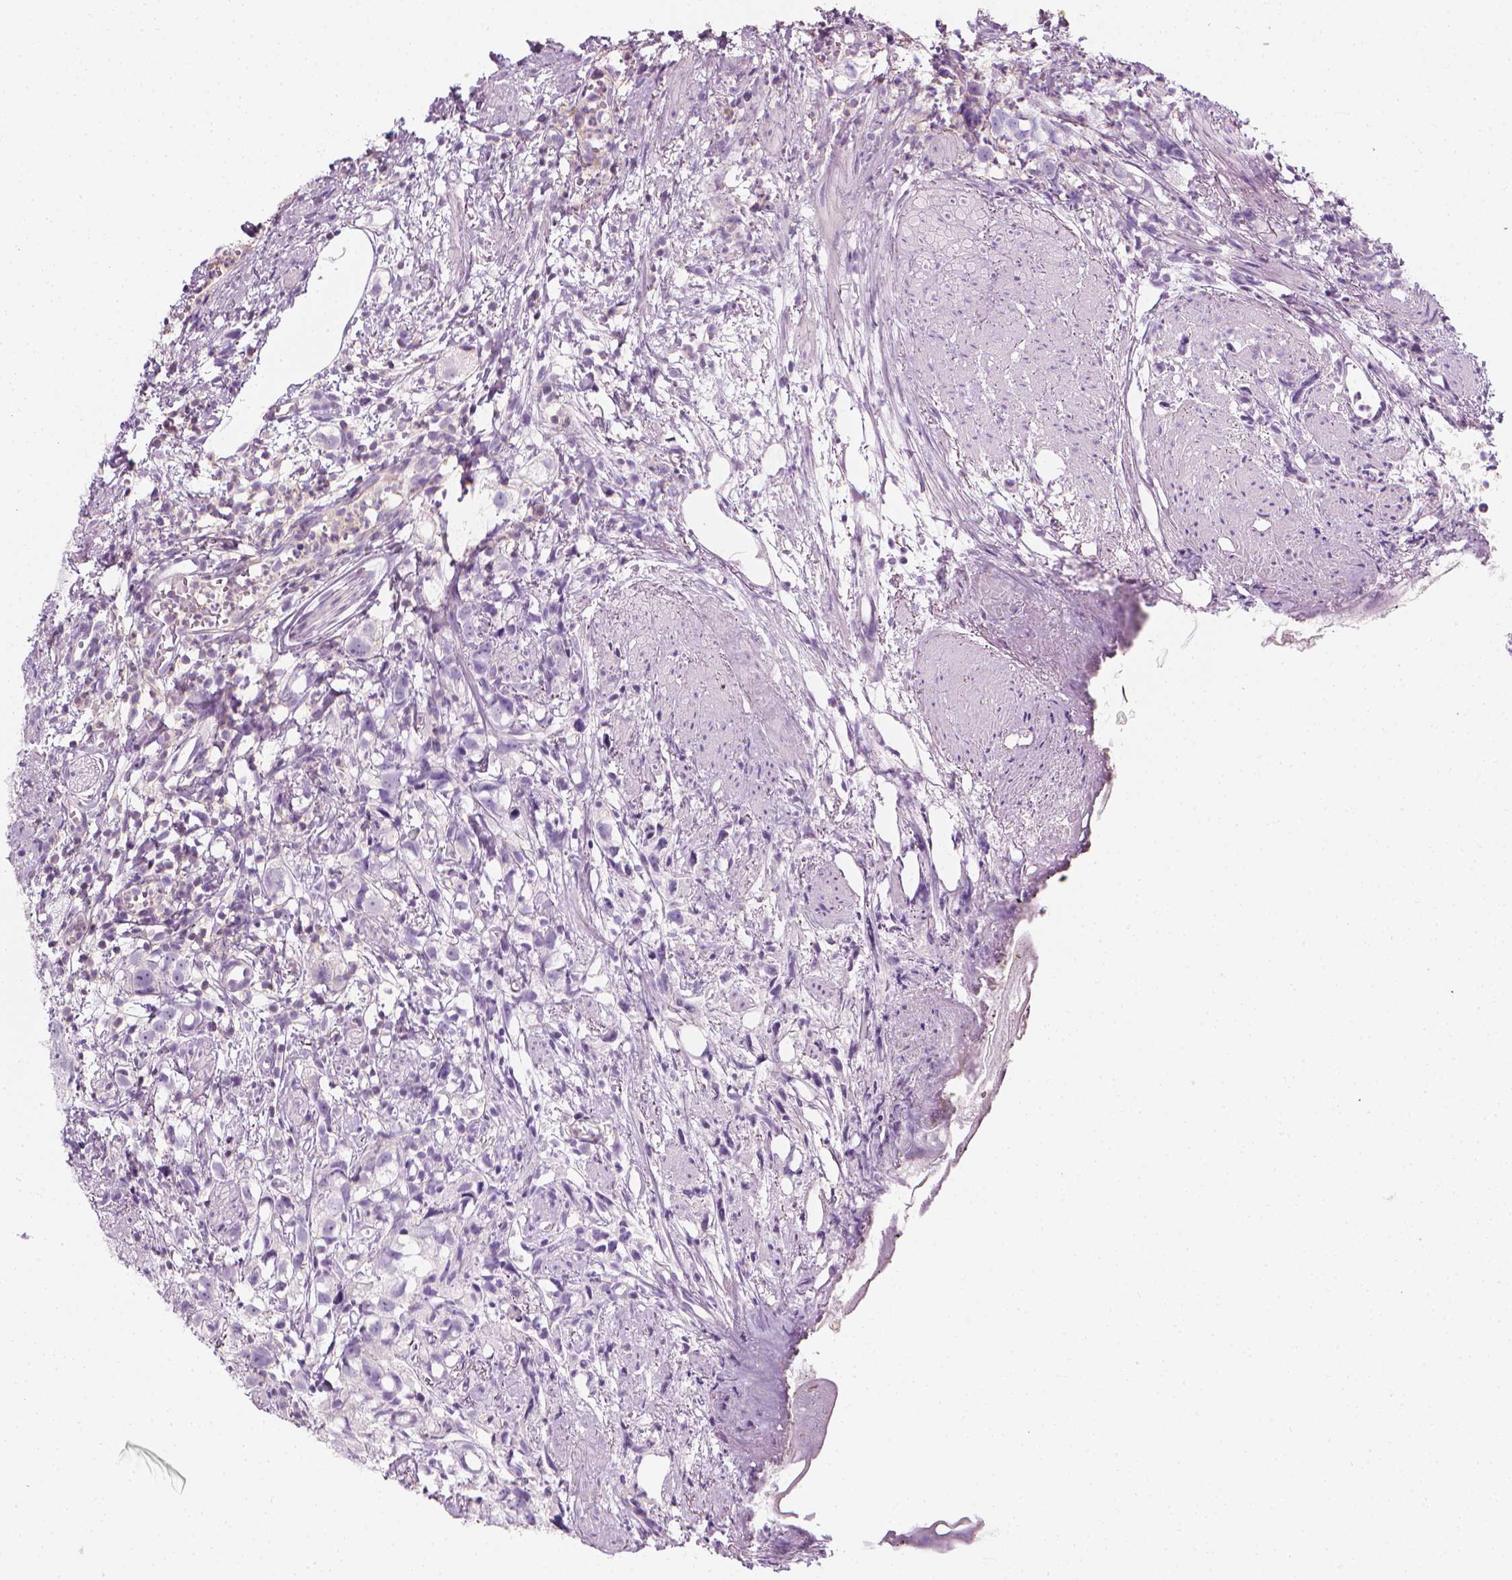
{"staining": {"intensity": "negative", "quantity": "none", "location": "none"}, "tissue": "prostate cancer", "cell_type": "Tumor cells", "image_type": "cancer", "snomed": [{"axis": "morphology", "description": "Adenocarcinoma, High grade"}, {"axis": "topography", "description": "Prostate"}], "caption": "Tumor cells are negative for brown protein staining in prostate adenocarcinoma (high-grade).", "gene": "DCAF8L1", "patient": {"sex": "male", "age": 68}}